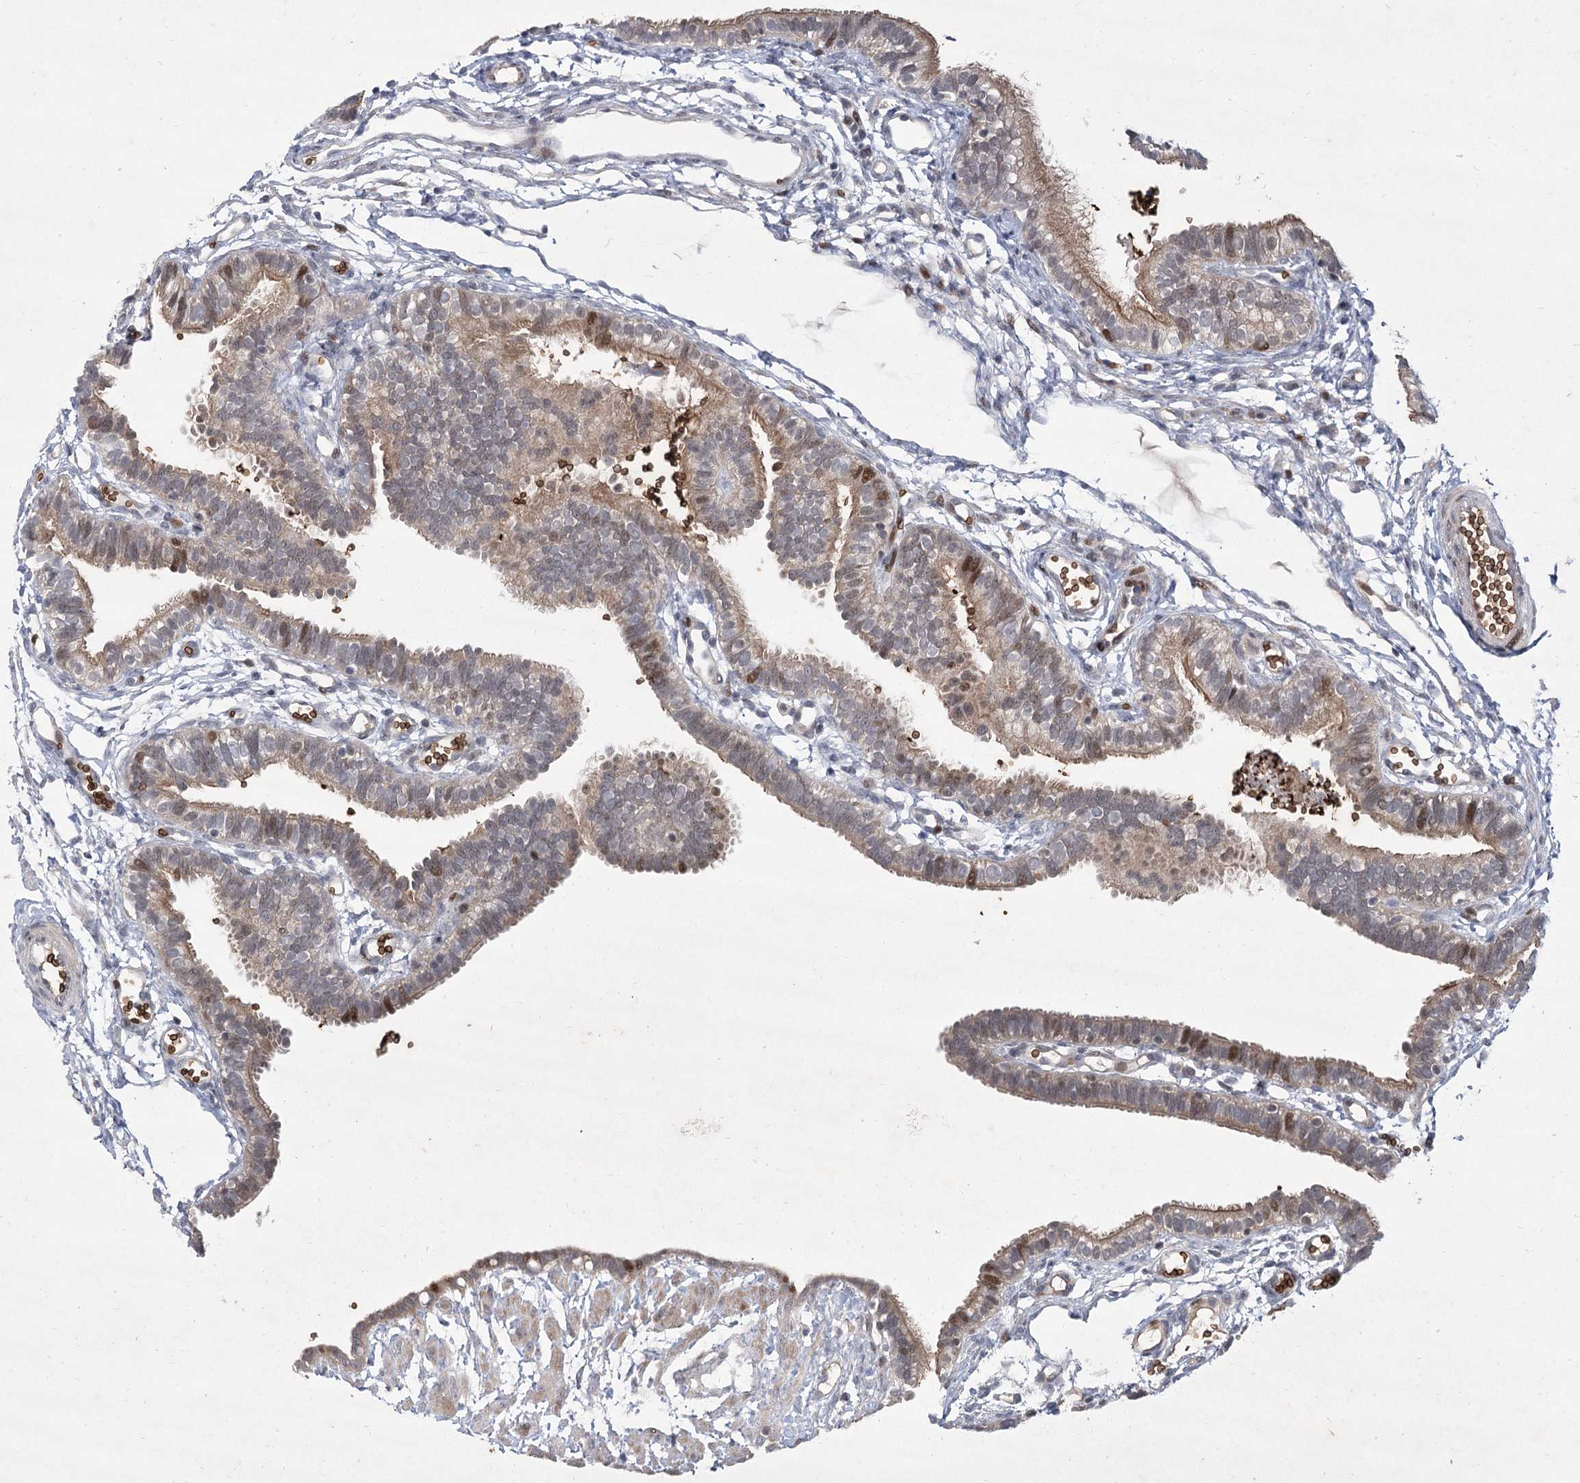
{"staining": {"intensity": "weak", "quantity": ">75%", "location": "cytoplasmic/membranous,nuclear"}, "tissue": "fallopian tube", "cell_type": "Glandular cells", "image_type": "normal", "snomed": [{"axis": "morphology", "description": "Normal tissue, NOS"}, {"axis": "topography", "description": "Fallopian tube"}, {"axis": "topography", "description": "Placenta"}], "caption": "Immunohistochemistry (DAB) staining of normal fallopian tube reveals weak cytoplasmic/membranous,nuclear protein expression in about >75% of glandular cells. The staining was performed using DAB, with brown indicating positive protein expression. Nuclei are stained blue with hematoxylin.", "gene": "NSMCE4A", "patient": {"sex": "female", "age": 34}}